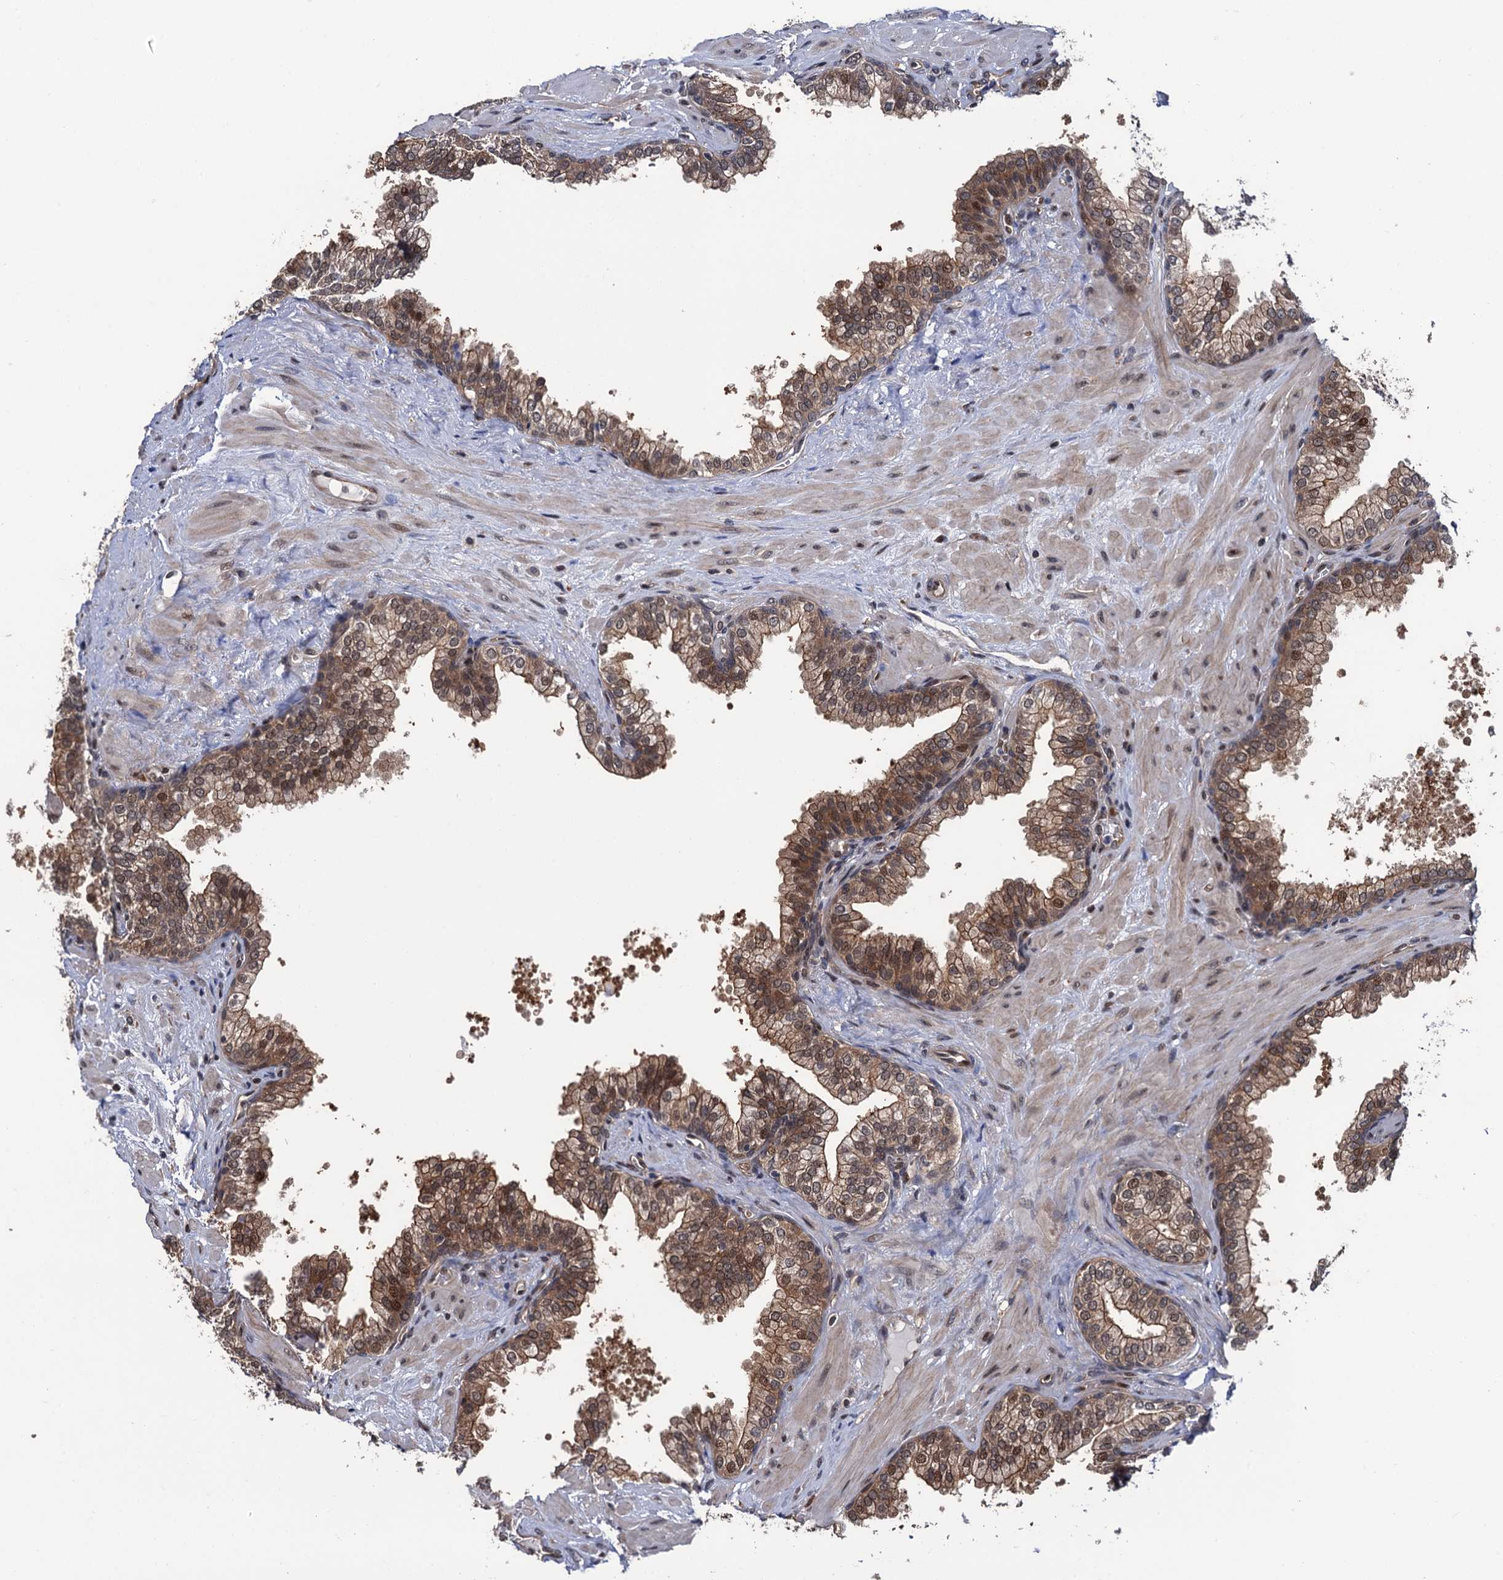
{"staining": {"intensity": "moderate", "quantity": "25%-75%", "location": "cytoplasmic/membranous,nuclear"}, "tissue": "prostate", "cell_type": "Glandular cells", "image_type": "normal", "snomed": [{"axis": "morphology", "description": "Normal tissue, NOS"}, {"axis": "topography", "description": "Prostate"}], "caption": "A photomicrograph of prostate stained for a protein displays moderate cytoplasmic/membranous,nuclear brown staining in glandular cells.", "gene": "CDC23", "patient": {"sex": "male", "age": 60}}